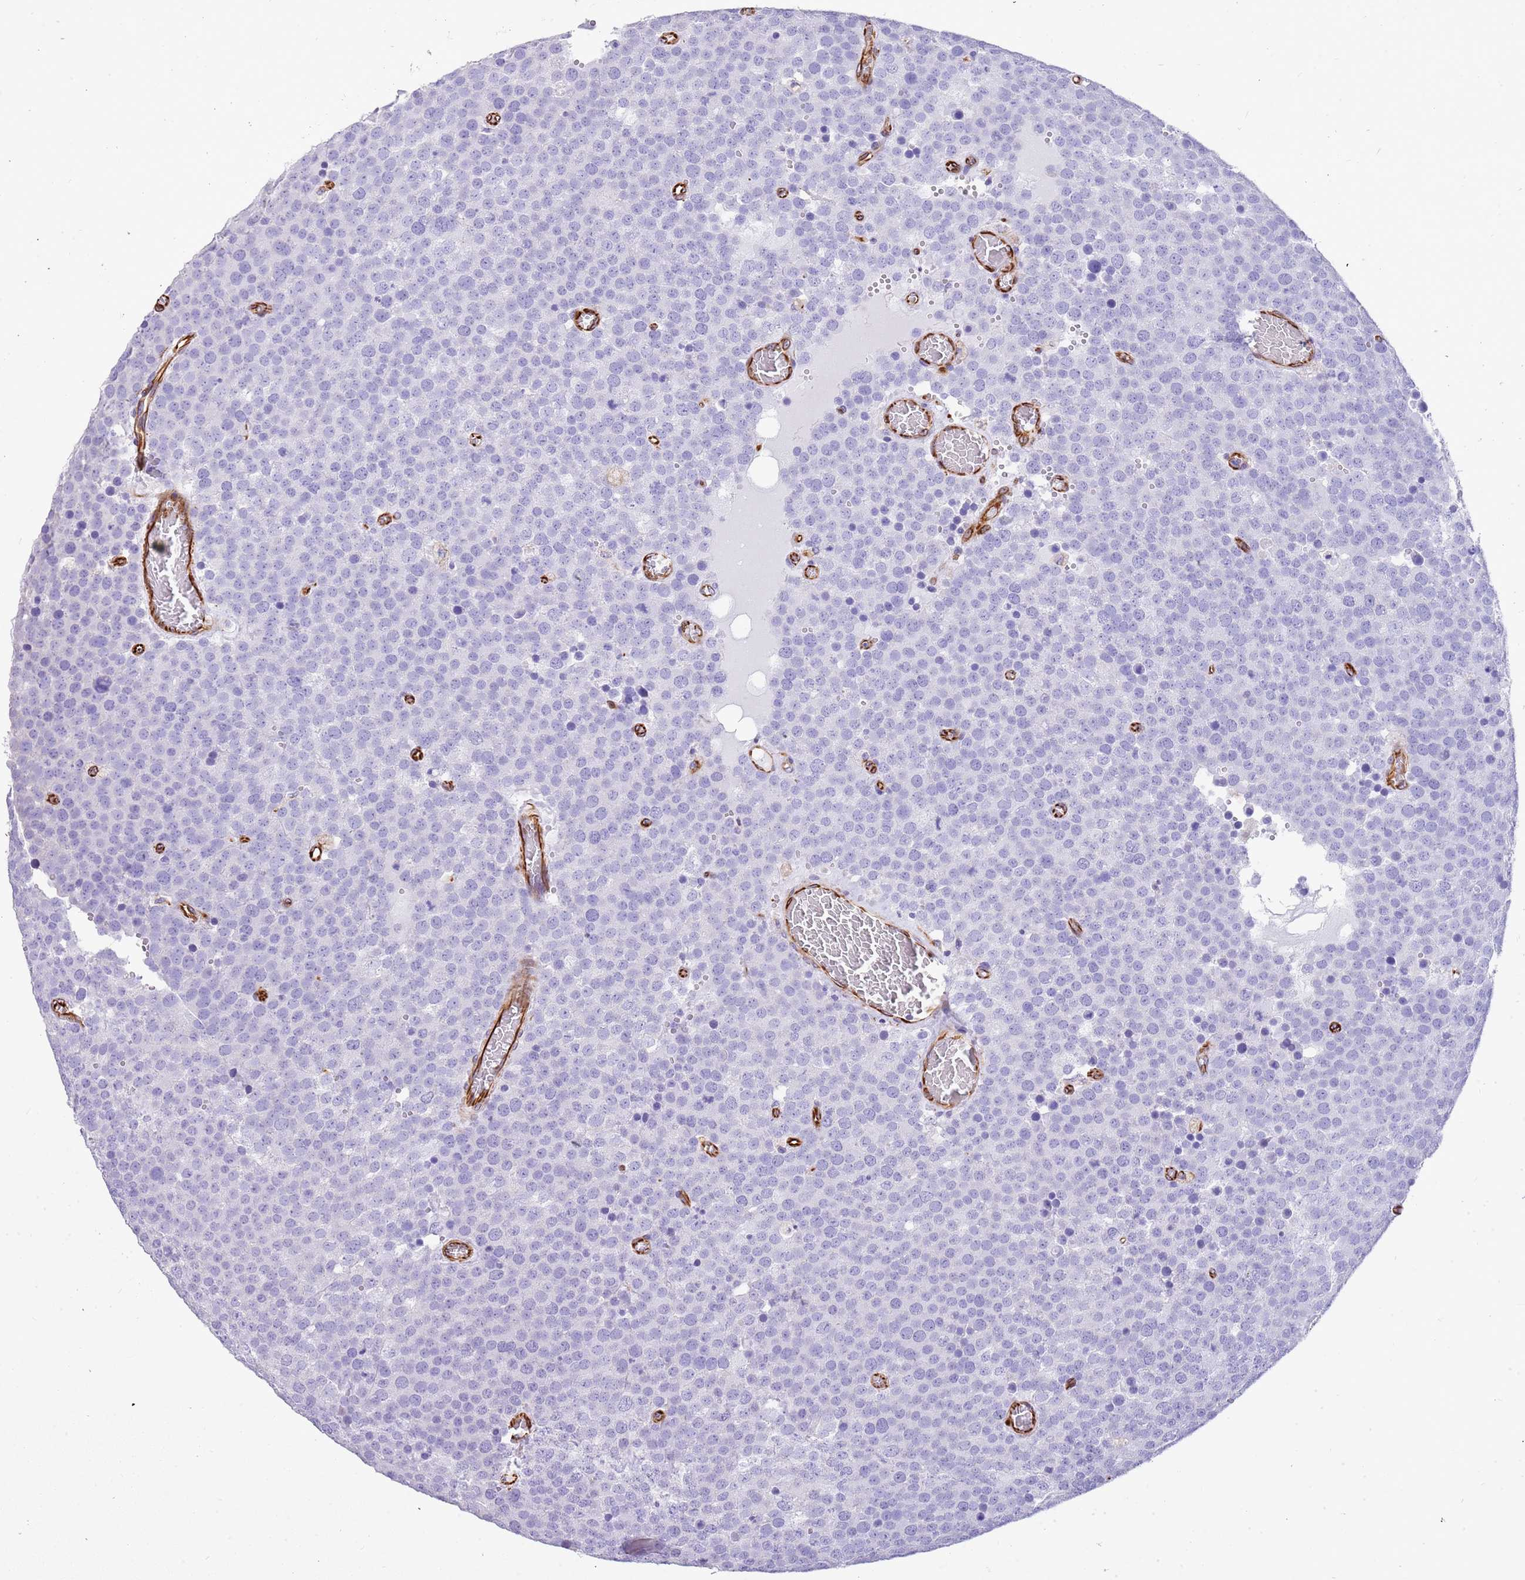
{"staining": {"intensity": "negative", "quantity": "none", "location": "none"}, "tissue": "testis cancer", "cell_type": "Tumor cells", "image_type": "cancer", "snomed": [{"axis": "morphology", "description": "Normal tissue, NOS"}, {"axis": "morphology", "description": "Seminoma, NOS"}, {"axis": "topography", "description": "Testis"}], "caption": "Immunohistochemistry (IHC) of human seminoma (testis) shows no staining in tumor cells. (Stains: DAB (3,3'-diaminobenzidine) IHC with hematoxylin counter stain, Microscopy: brightfield microscopy at high magnification).", "gene": "ZDHHC1", "patient": {"sex": "male", "age": 71}}